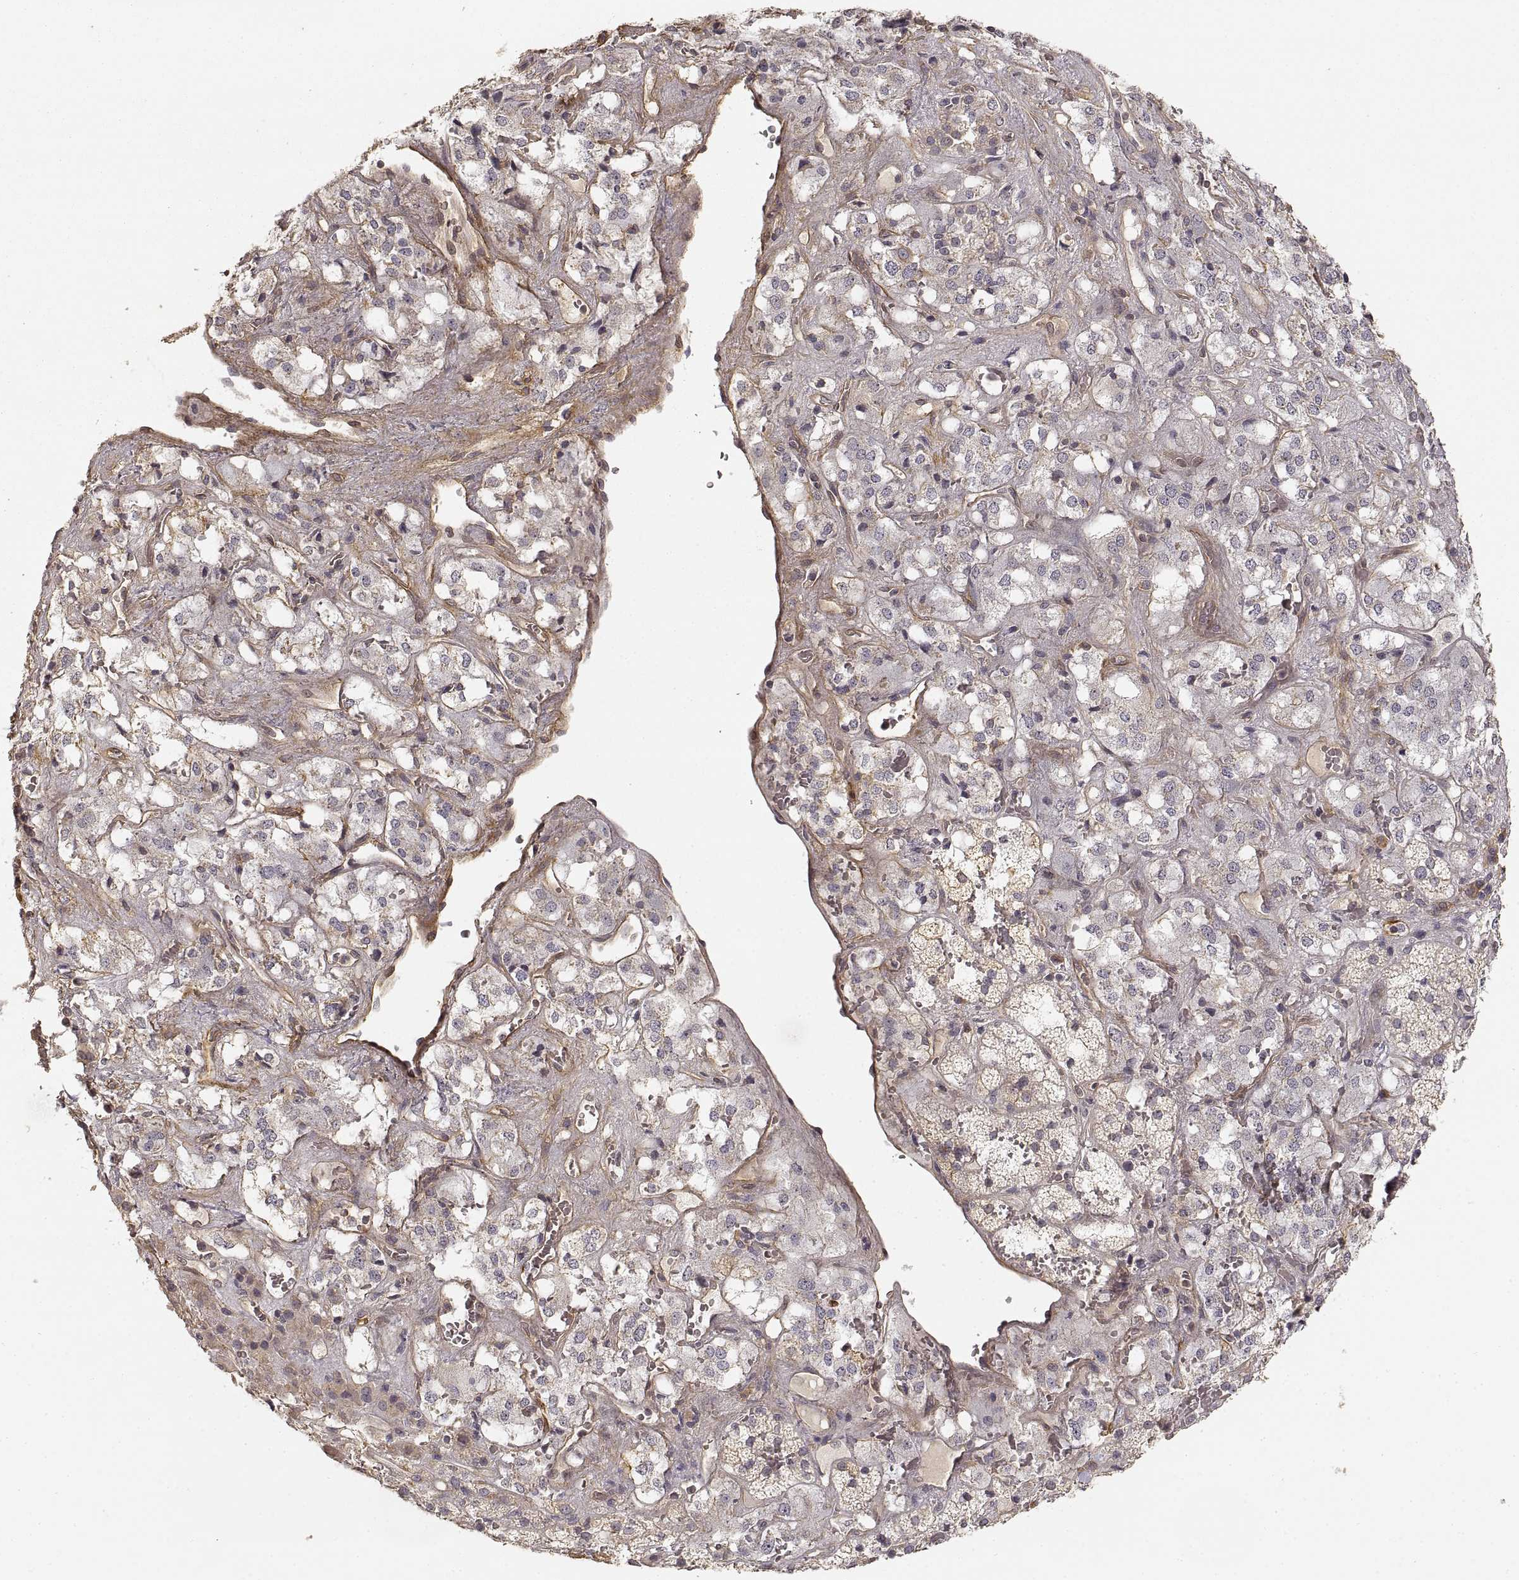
{"staining": {"intensity": "weak", "quantity": ">75%", "location": "cytoplasmic/membranous"}, "tissue": "adrenal gland", "cell_type": "Glandular cells", "image_type": "normal", "snomed": [{"axis": "morphology", "description": "Normal tissue, NOS"}, {"axis": "topography", "description": "Adrenal gland"}], "caption": "Immunohistochemistry (DAB (3,3'-diaminobenzidine)) staining of benign human adrenal gland displays weak cytoplasmic/membranous protein expression in about >75% of glandular cells.", "gene": "LAMA4", "patient": {"sex": "male", "age": 57}}